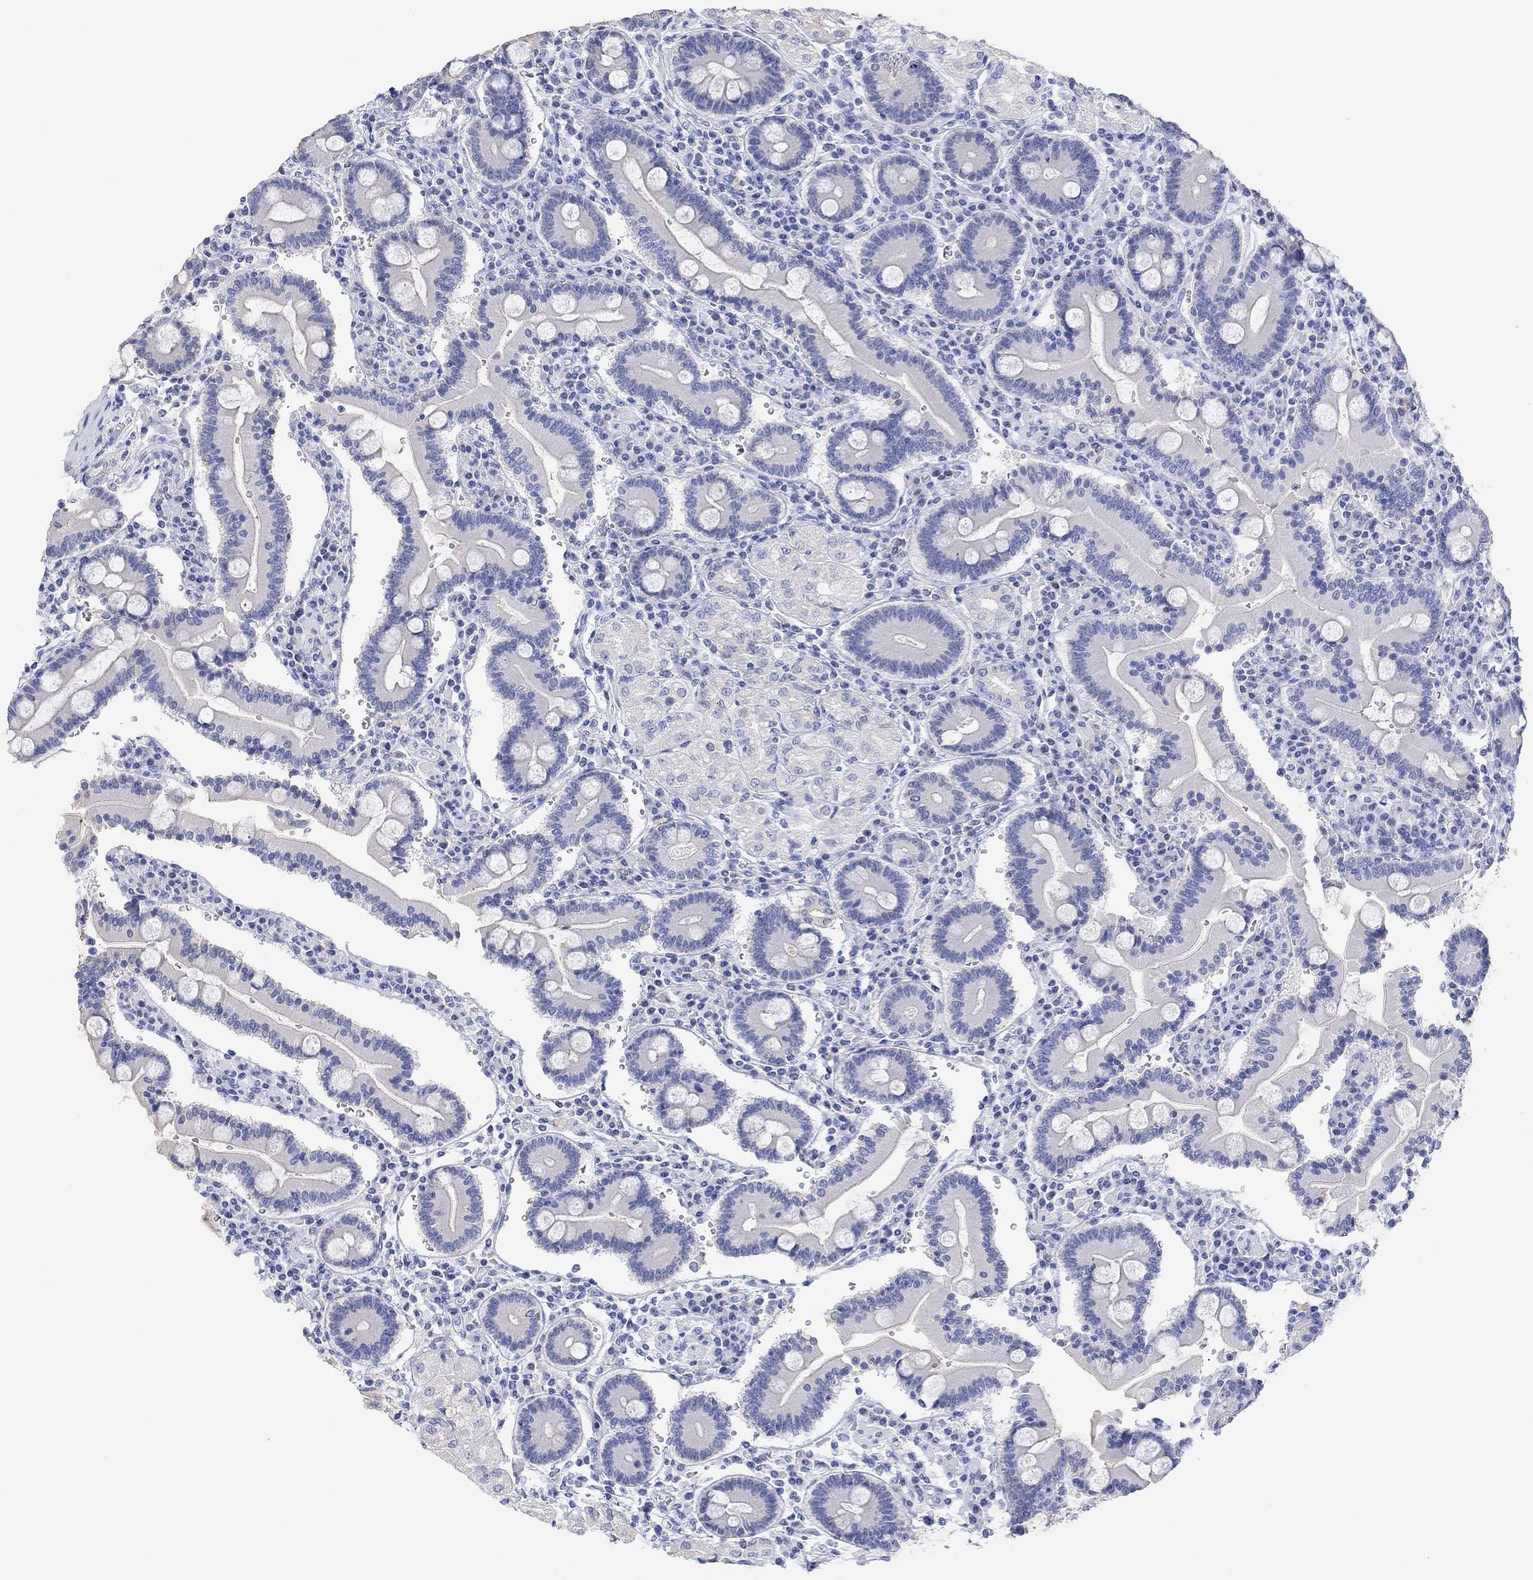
{"staining": {"intensity": "negative", "quantity": "none", "location": "none"}, "tissue": "duodenum", "cell_type": "Glandular cells", "image_type": "normal", "snomed": [{"axis": "morphology", "description": "Normal tissue, NOS"}, {"axis": "topography", "description": "Duodenum"}], "caption": "DAB (3,3'-diaminobenzidine) immunohistochemical staining of benign human duodenum demonstrates no significant staining in glandular cells. Brightfield microscopy of immunohistochemistry (IHC) stained with DAB (3,3'-diaminobenzidine) (brown) and hematoxylin (blue), captured at high magnification.", "gene": "TYR", "patient": {"sex": "female", "age": 62}}